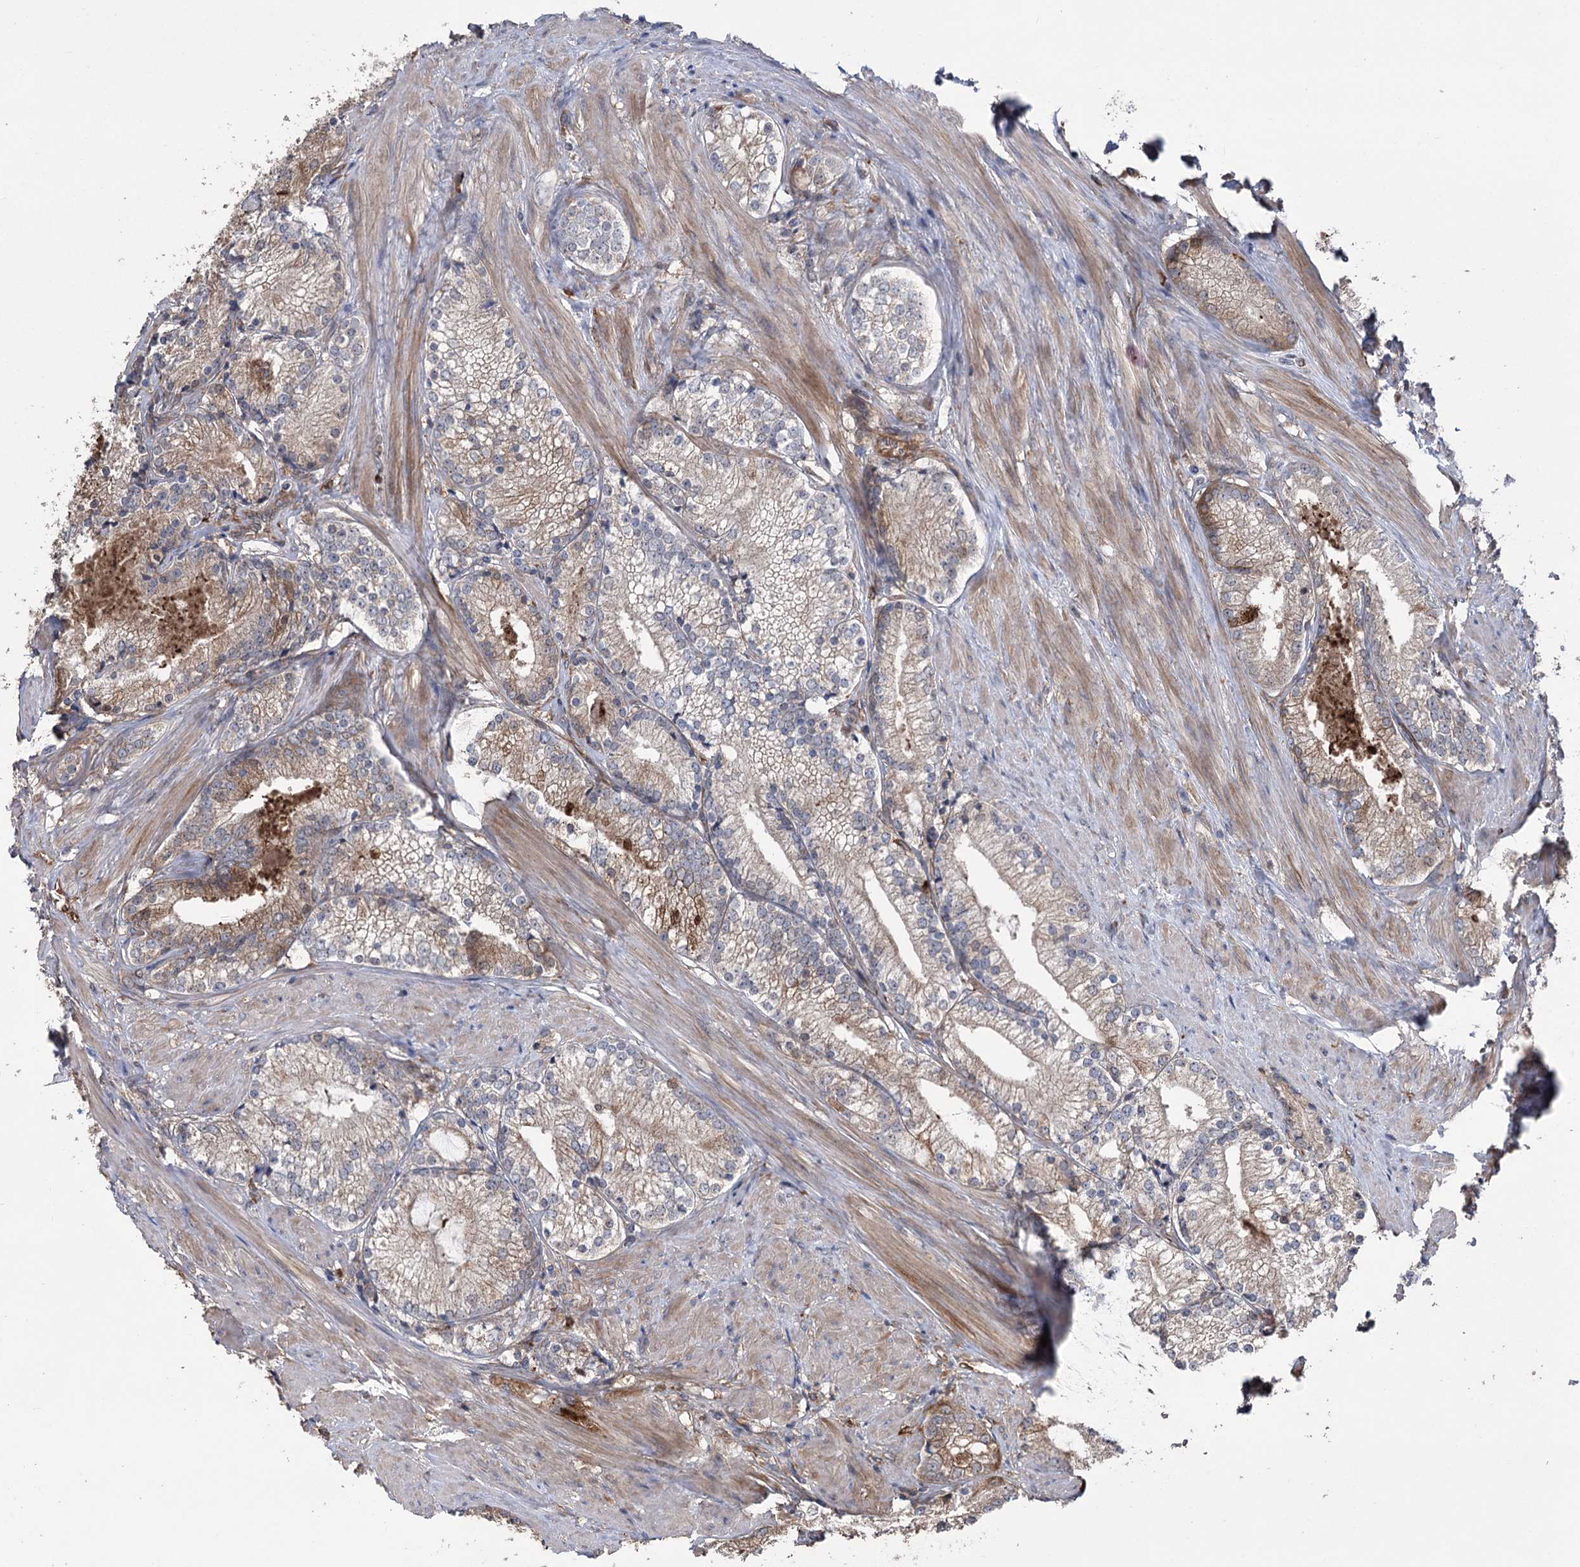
{"staining": {"intensity": "moderate", "quantity": "<25%", "location": "cytoplasmic/membranous"}, "tissue": "prostate cancer", "cell_type": "Tumor cells", "image_type": "cancer", "snomed": [{"axis": "morphology", "description": "Adenocarcinoma, High grade"}, {"axis": "topography", "description": "Prostate"}], "caption": "The immunohistochemical stain highlights moderate cytoplasmic/membranous positivity in tumor cells of prostate cancer tissue. (Brightfield microscopy of DAB IHC at high magnification).", "gene": "OTUD1", "patient": {"sex": "male", "age": 66}}